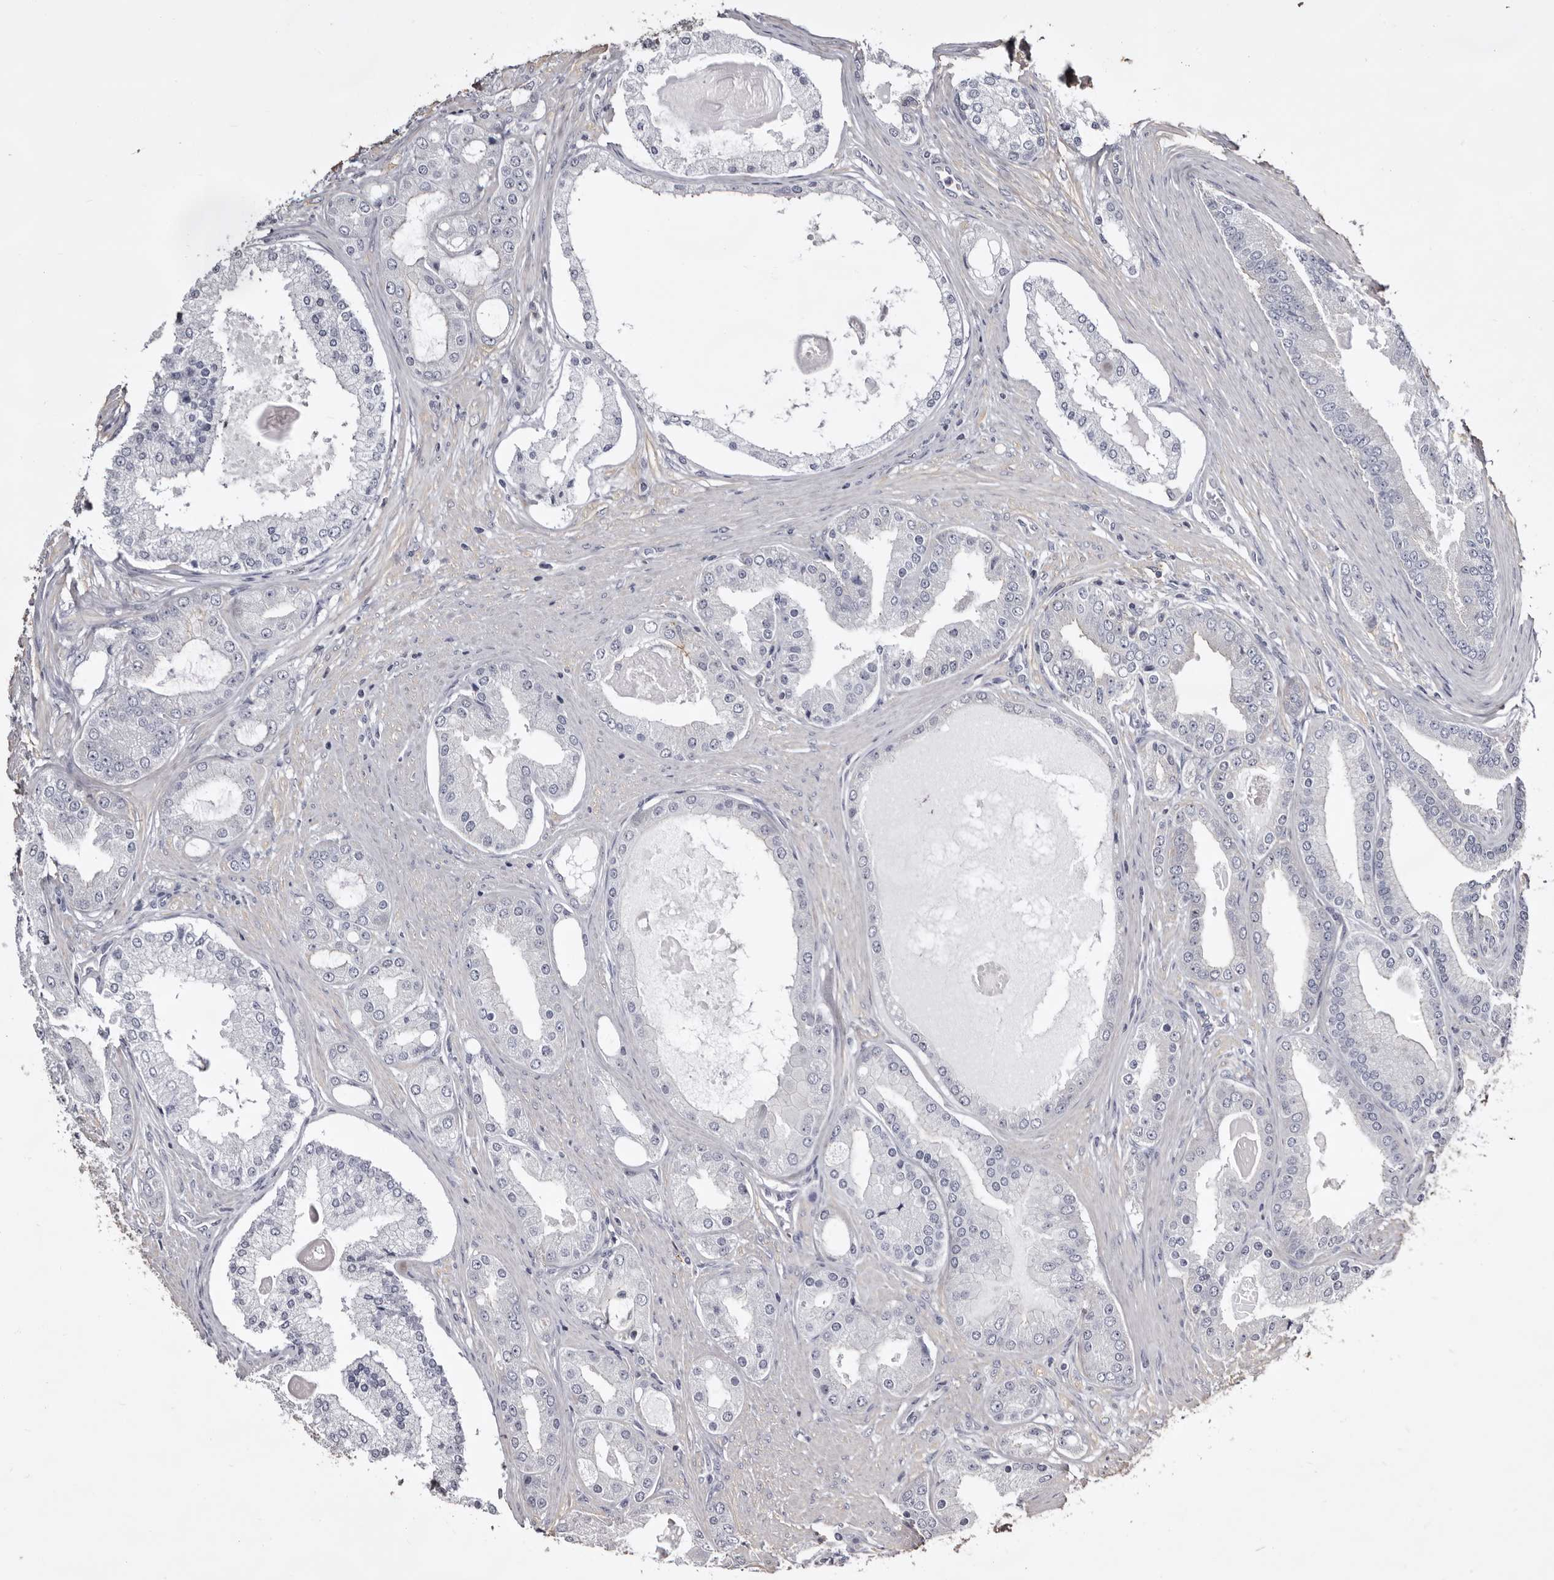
{"staining": {"intensity": "negative", "quantity": "none", "location": "none"}, "tissue": "prostate cancer", "cell_type": "Tumor cells", "image_type": "cancer", "snomed": [{"axis": "morphology", "description": "Adenocarcinoma, High grade"}, {"axis": "topography", "description": "Prostate"}], "caption": "Immunohistochemical staining of high-grade adenocarcinoma (prostate) exhibits no significant staining in tumor cells.", "gene": "LAD1", "patient": {"sex": "male", "age": 60}}